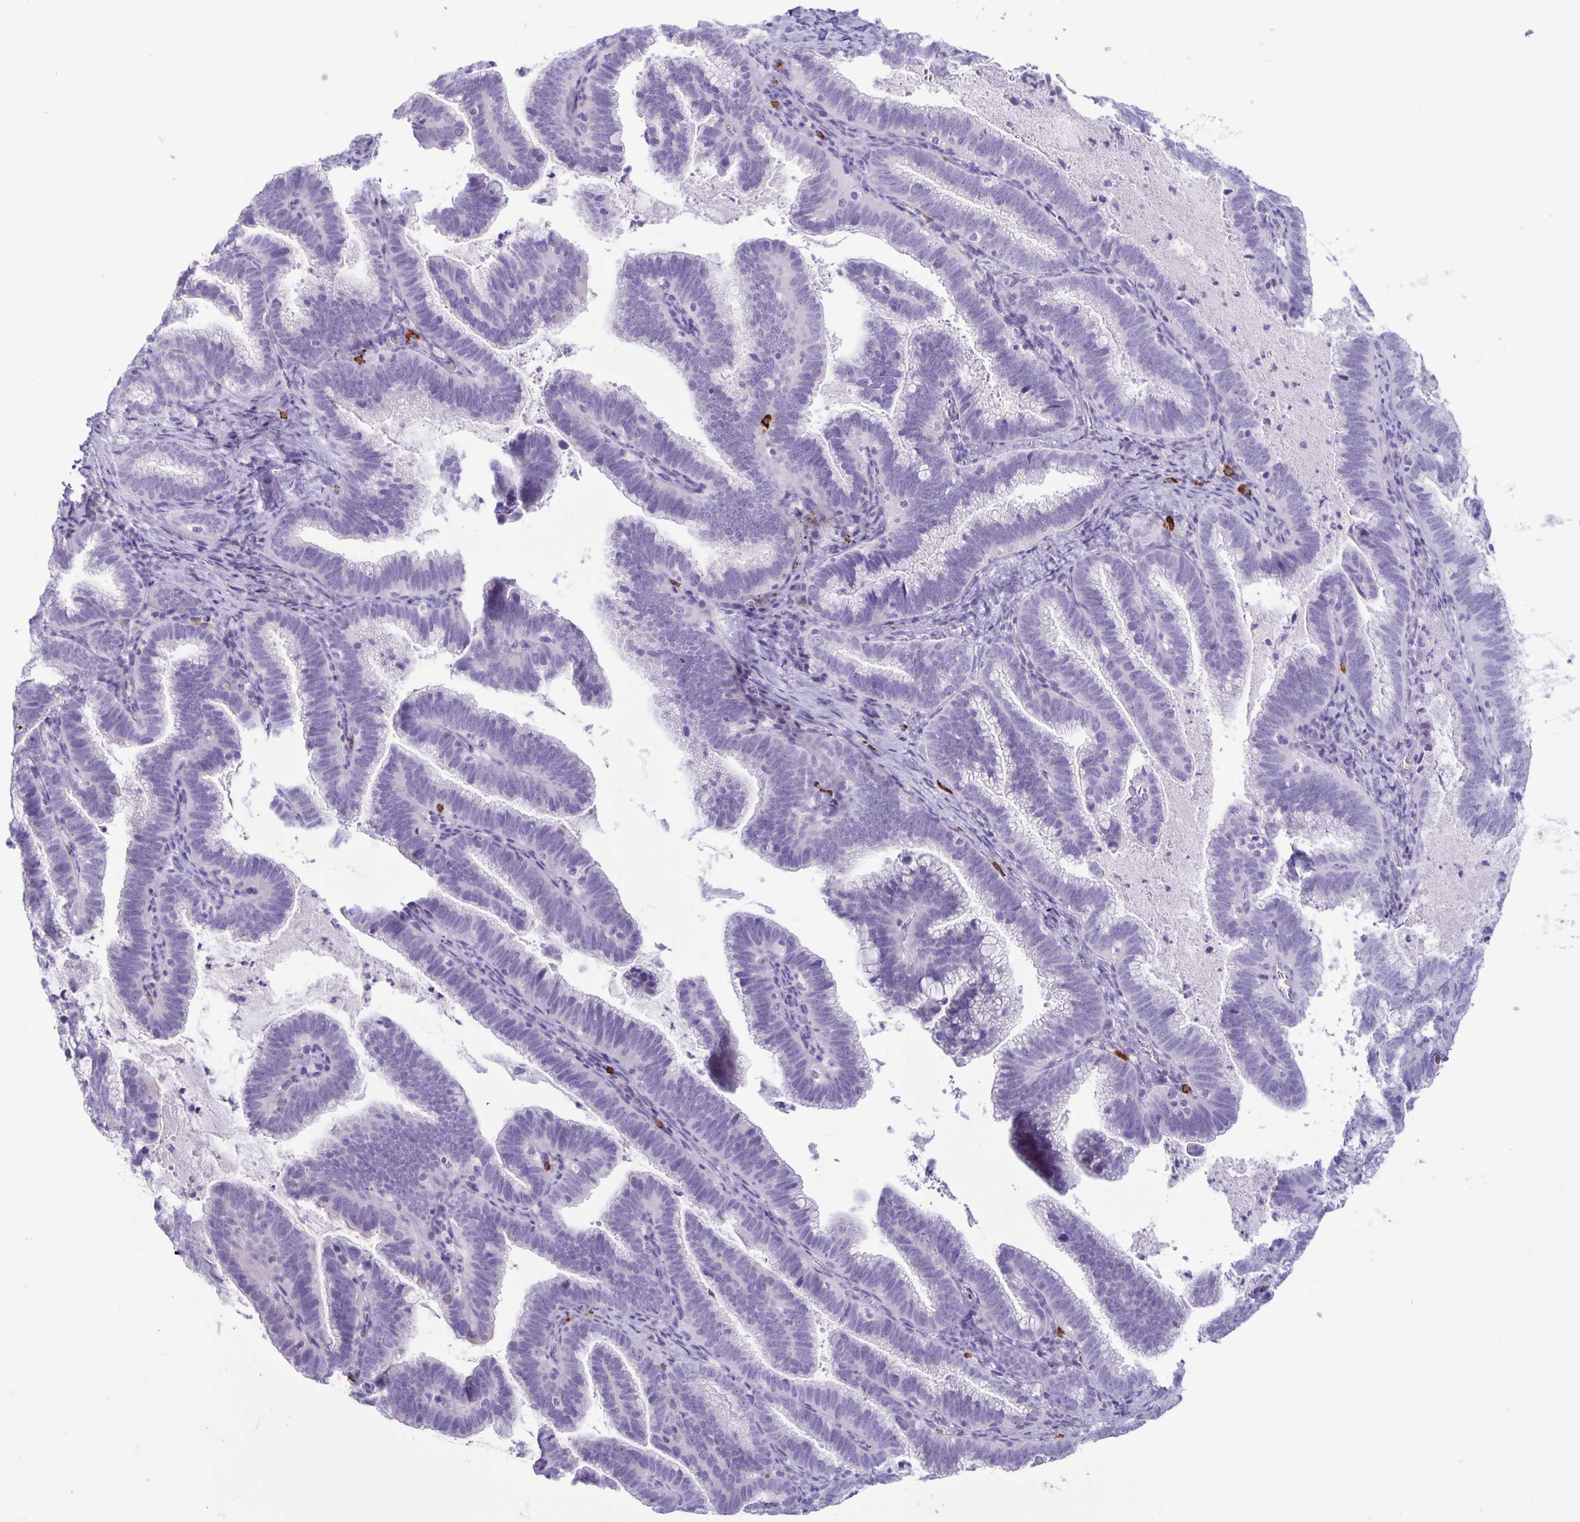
{"staining": {"intensity": "negative", "quantity": "none", "location": "none"}, "tissue": "cervical cancer", "cell_type": "Tumor cells", "image_type": "cancer", "snomed": [{"axis": "morphology", "description": "Adenocarcinoma, NOS"}, {"axis": "topography", "description": "Cervix"}], "caption": "A high-resolution photomicrograph shows immunohistochemistry (IHC) staining of cervical adenocarcinoma, which shows no significant staining in tumor cells.", "gene": "IBTK", "patient": {"sex": "female", "age": 61}}